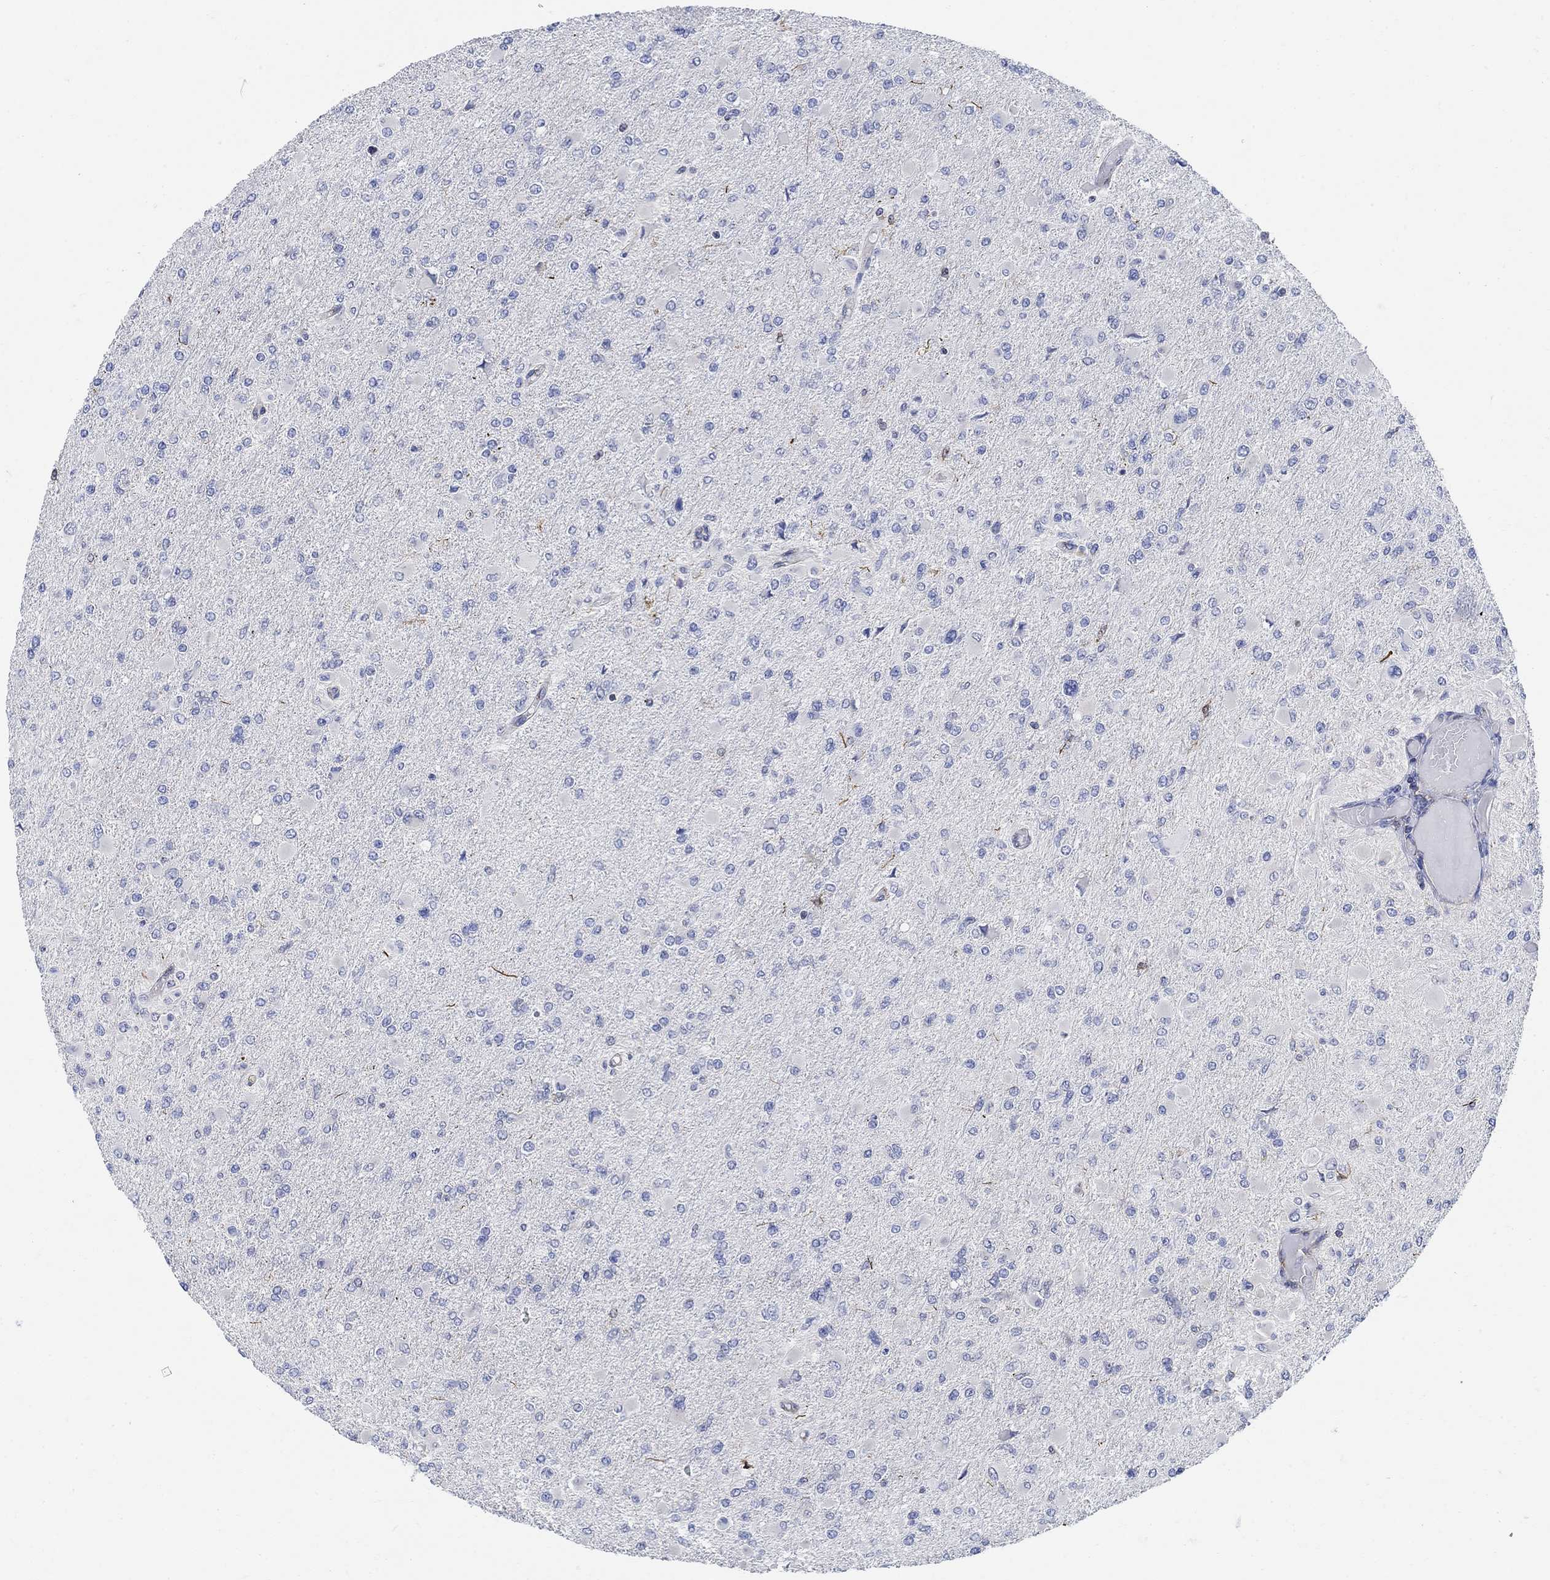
{"staining": {"intensity": "negative", "quantity": "none", "location": "none"}, "tissue": "glioma", "cell_type": "Tumor cells", "image_type": "cancer", "snomed": [{"axis": "morphology", "description": "Glioma, malignant, High grade"}, {"axis": "topography", "description": "Cerebral cortex"}], "caption": "Glioma was stained to show a protein in brown. There is no significant staining in tumor cells.", "gene": "PHF21B", "patient": {"sex": "female", "age": 36}}